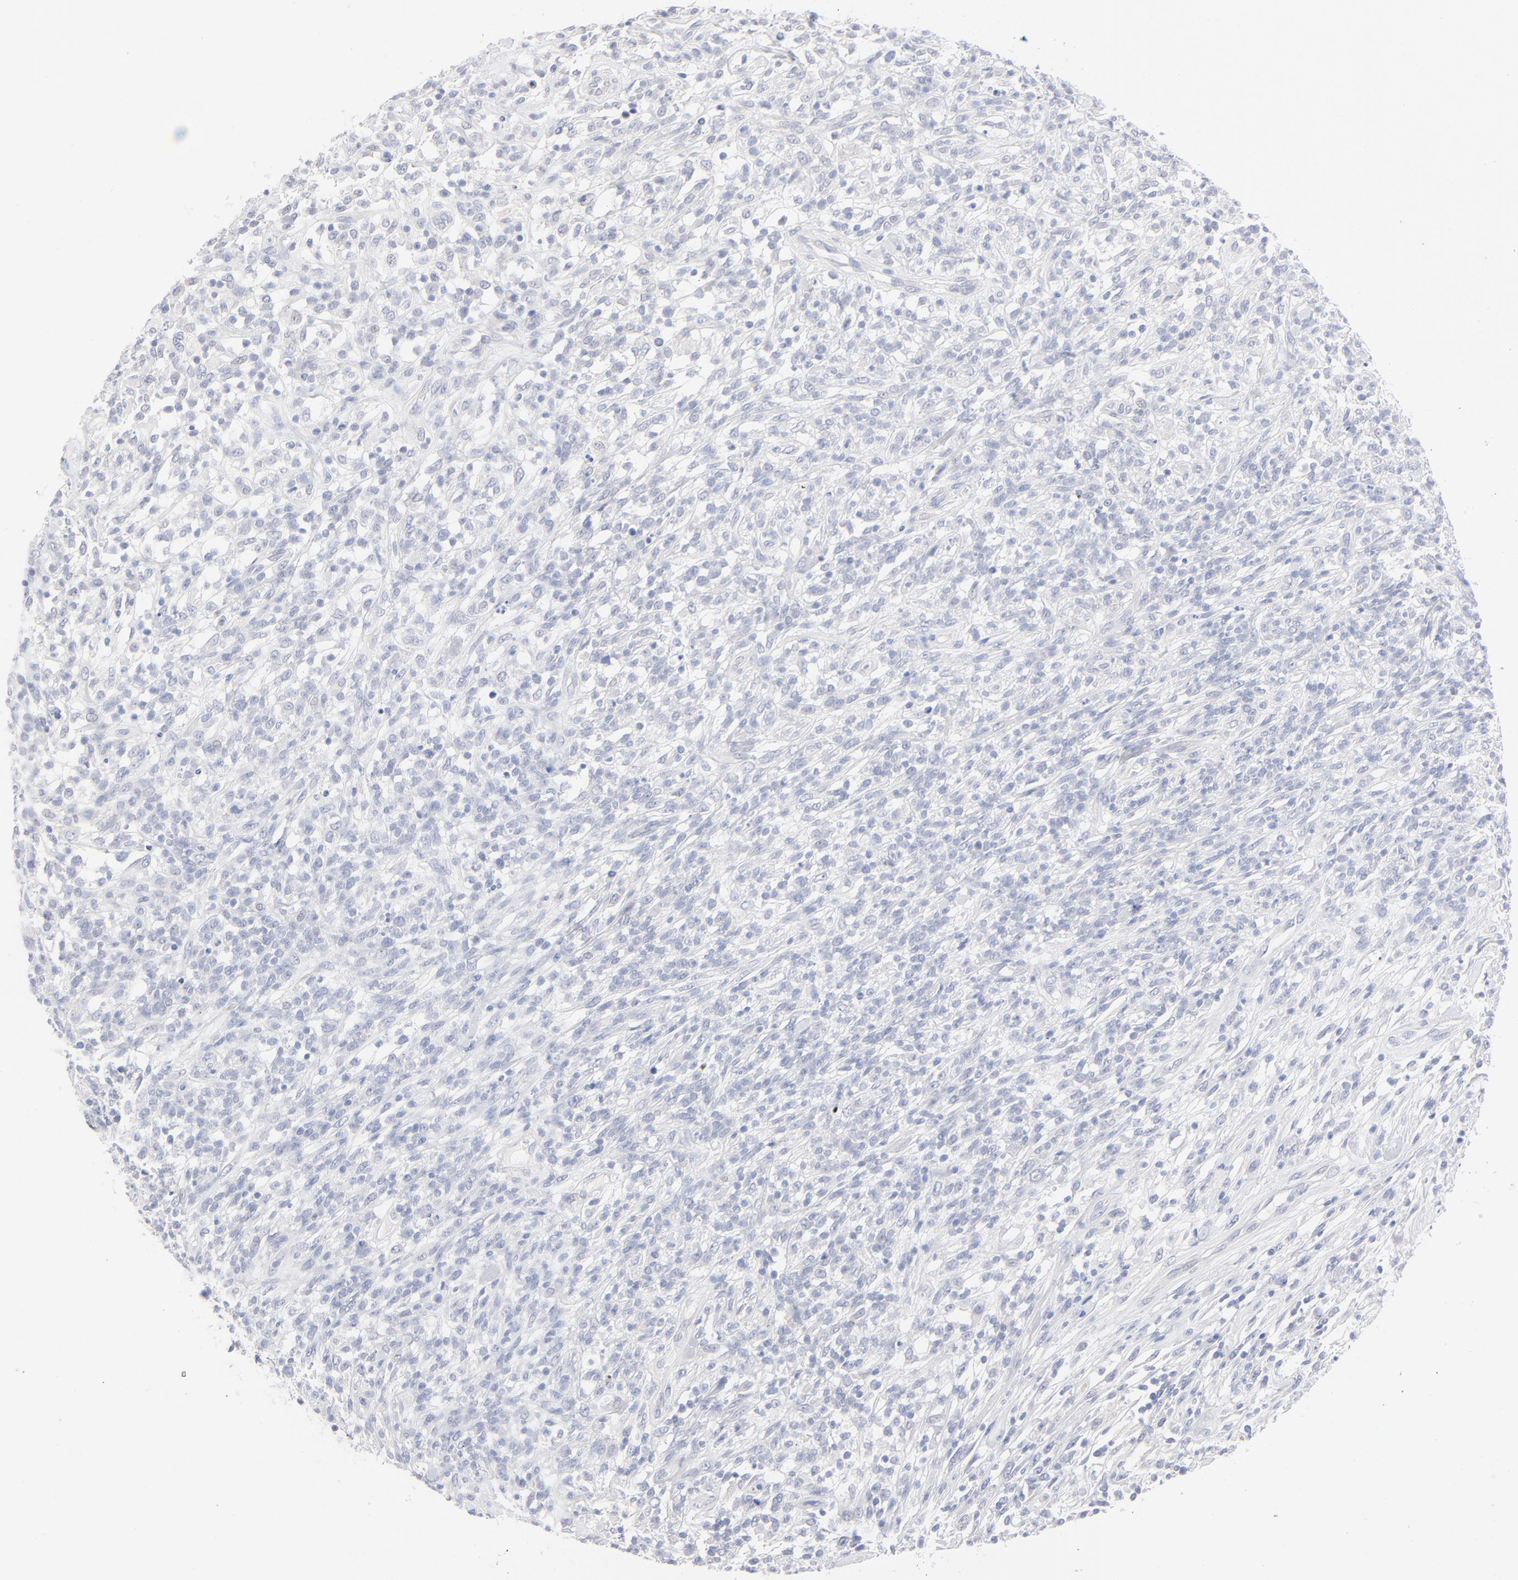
{"staining": {"intensity": "negative", "quantity": "none", "location": "none"}, "tissue": "lymphoma", "cell_type": "Tumor cells", "image_type": "cancer", "snomed": [{"axis": "morphology", "description": "Malignant lymphoma, non-Hodgkin's type, High grade"}, {"axis": "topography", "description": "Lymph node"}], "caption": "Human high-grade malignant lymphoma, non-Hodgkin's type stained for a protein using immunohistochemistry (IHC) shows no staining in tumor cells.", "gene": "ONECUT1", "patient": {"sex": "female", "age": 73}}